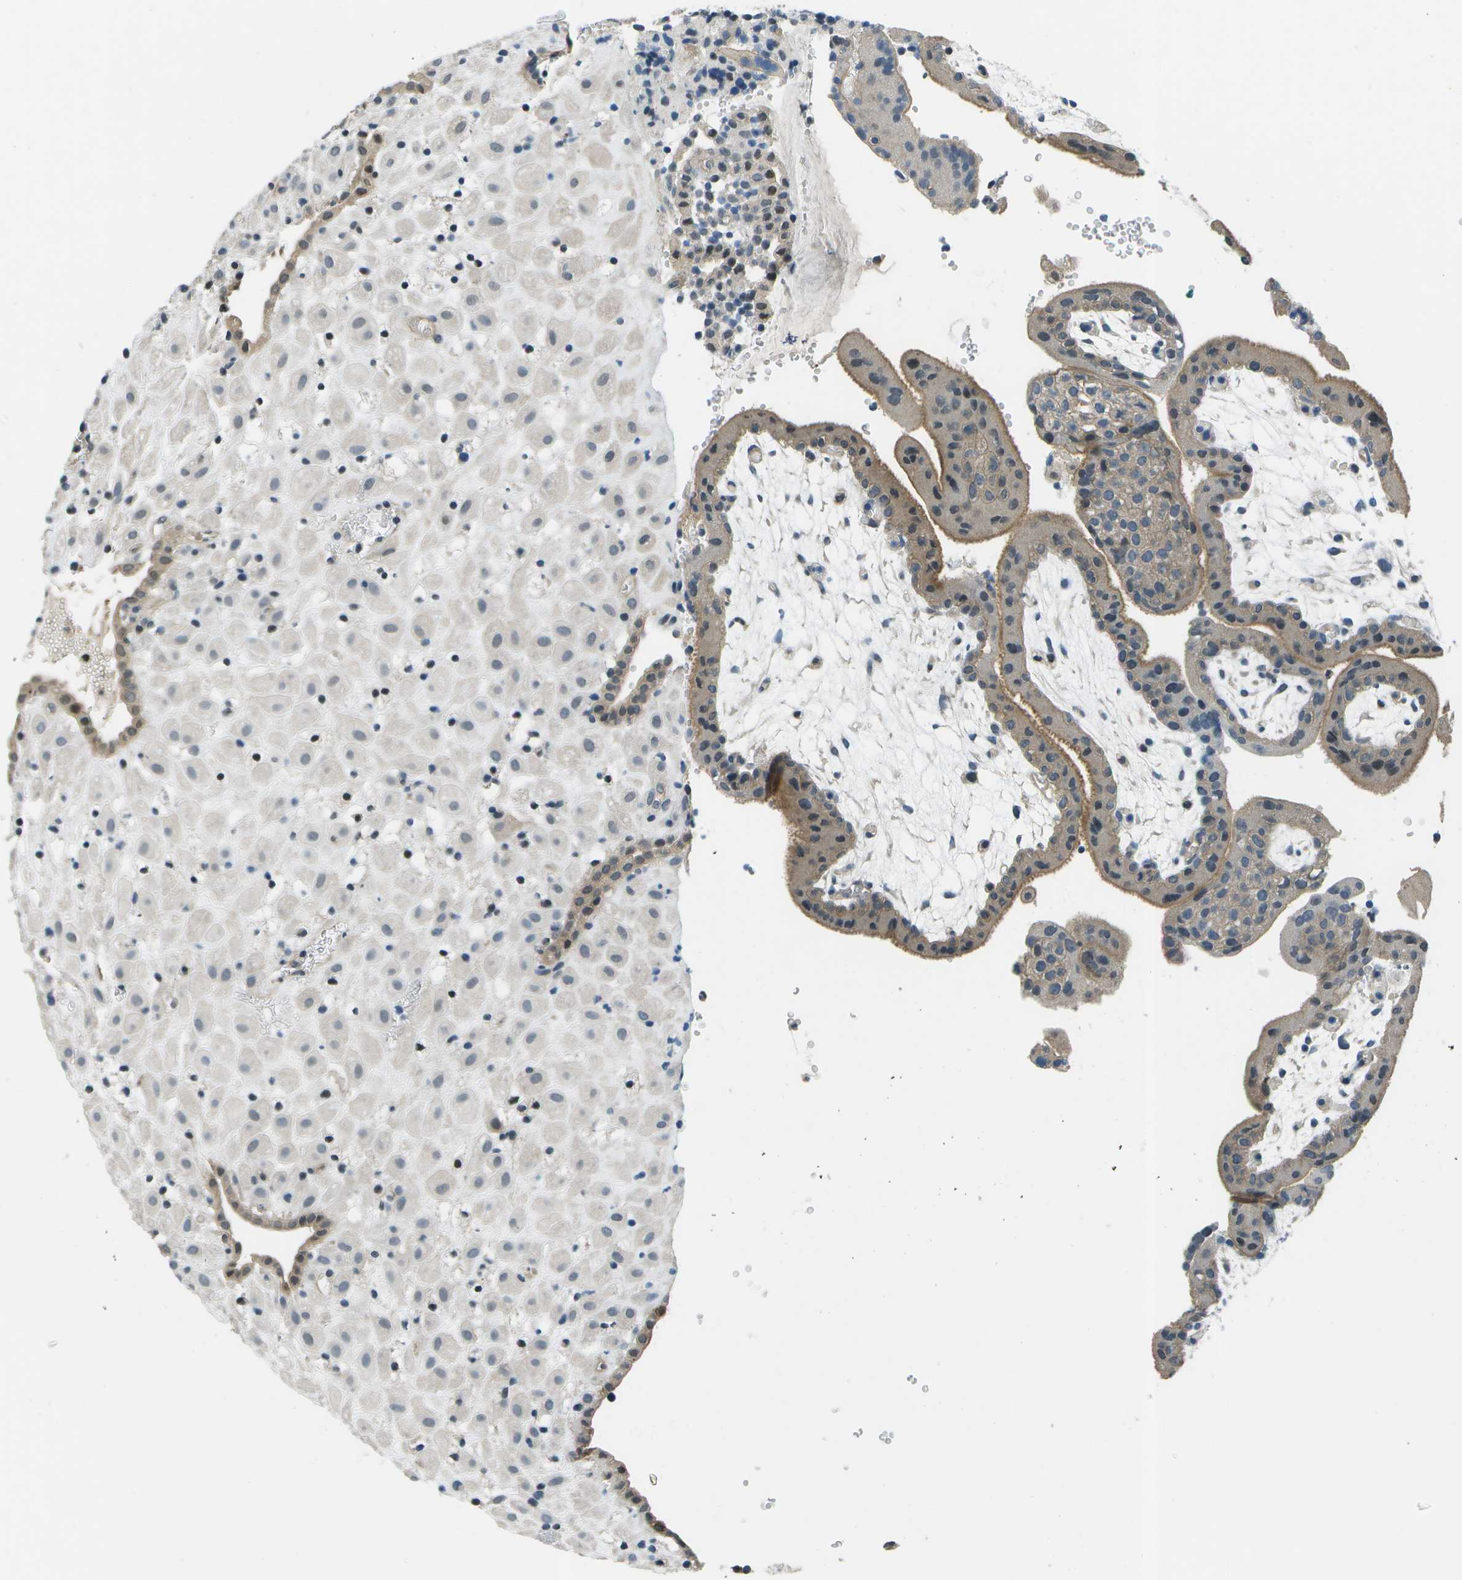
{"staining": {"intensity": "weak", "quantity": ">75%", "location": "cytoplasmic/membranous"}, "tissue": "placenta", "cell_type": "Trophoblastic cells", "image_type": "normal", "snomed": [{"axis": "morphology", "description": "Normal tissue, NOS"}, {"axis": "topography", "description": "Placenta"}], "caption": "Immunohistochemistry image of unremarkable placenta: placenta stained using immunohistochemistry shows low levels of weak protein expression localized specifically in the cytoplasmic/membranous of trophoblastic cells, appearing as a cytoplasmic/membranous brown color.", "gene": "ENPP5", "patient": {"sex": "female", "age": 18}}